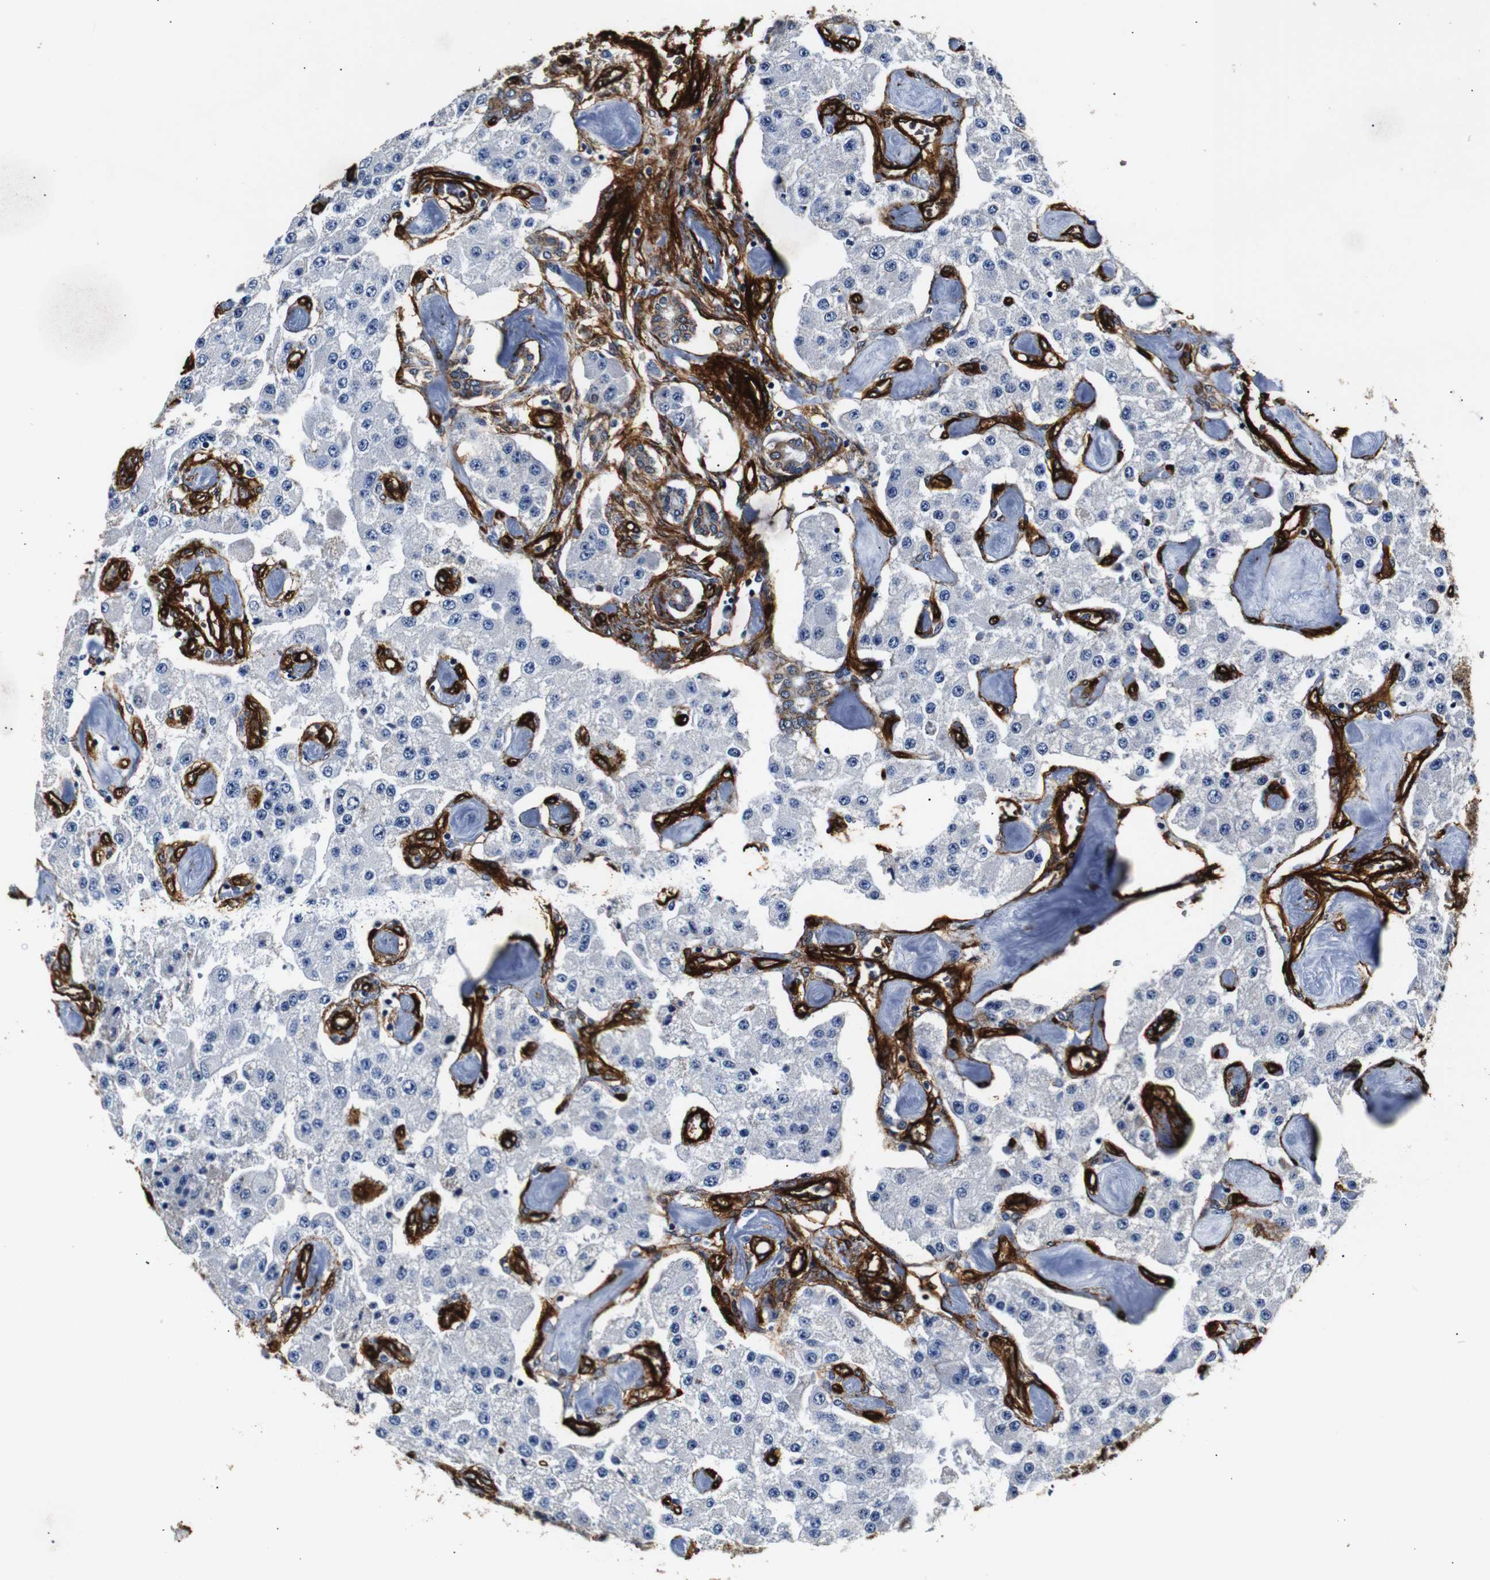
{"staining": {"intensity": "negative", "quantity": "none", "location": "none"}, "tissue": "carcinoid", "cell_type": "Tumor cells", "image_type": "cancer", "snomed": [{"axis": "morphology", "description": "Carcinoid, malignant, NOS"}, {"axis": "topography", "description": "Pancreas"}], "caption": "Tumor cells show no significant staining in carcinoid. (DAB immunohistochemistry, high magnification).", "gene": "CAV2", "patient": {"sex": "male", "age": 41}}